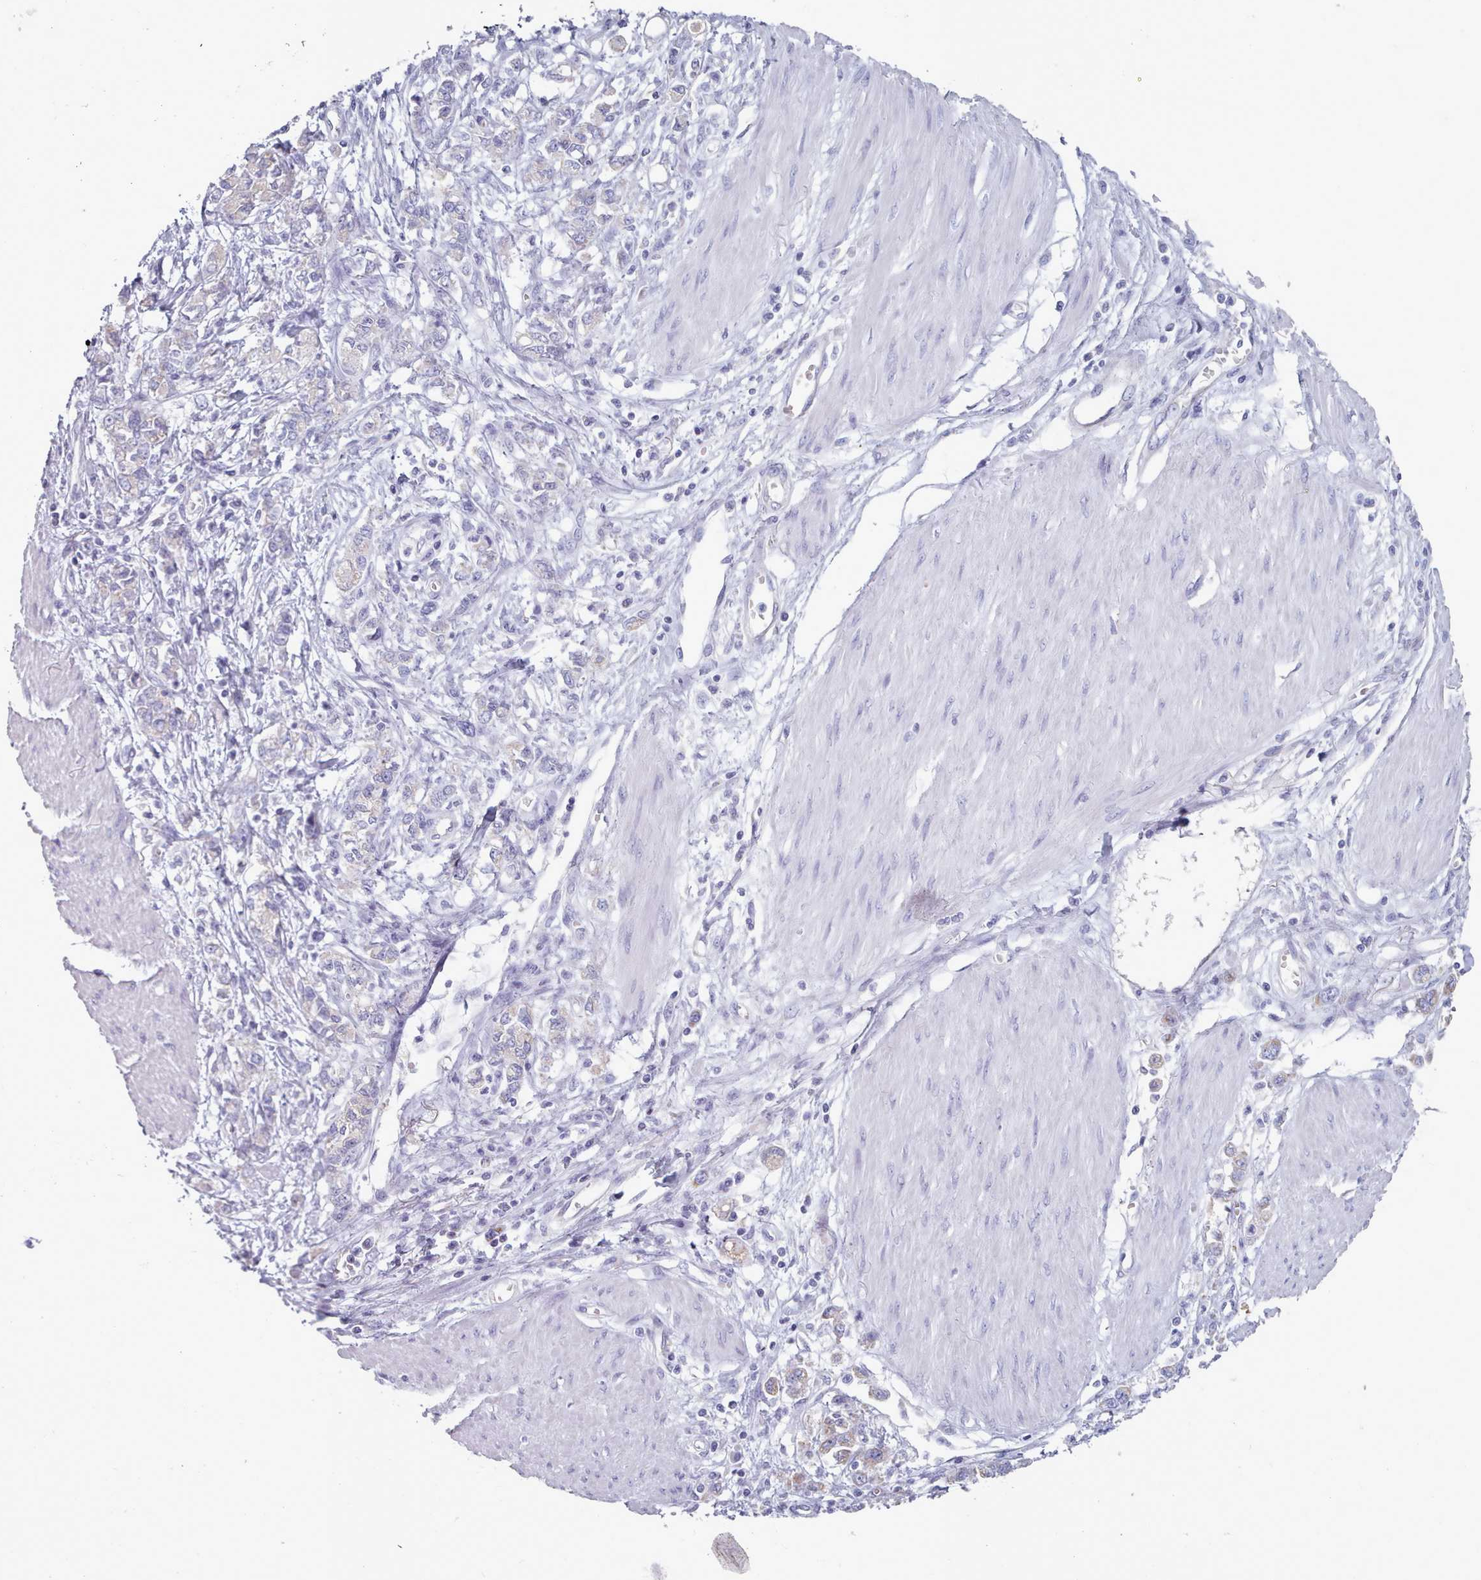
{"staining": {"intensity": "negative", "quantity": "none", "location": "none"}, "tissue": "stomach cancer", "cell_type": "Tumor cells", "image_type": "cancer", "snomed": [{"axis": "morphology", "description": "Adenocarcinoma, NOS"}, {"axis": "topography", "description": "Stomach"}], "caption": "Immunohistochemistry (IHC) micrograph of neoplastic tissue: human adenocarcinoma (stomach) stained with DAB (3,3'-diaminobenzidine) demonstrates no significant protein positivity in tumor cells. (DAB IHC, high magnification).", "gene": "HAO1", "patient": {"sex": "female", "age": 76}}